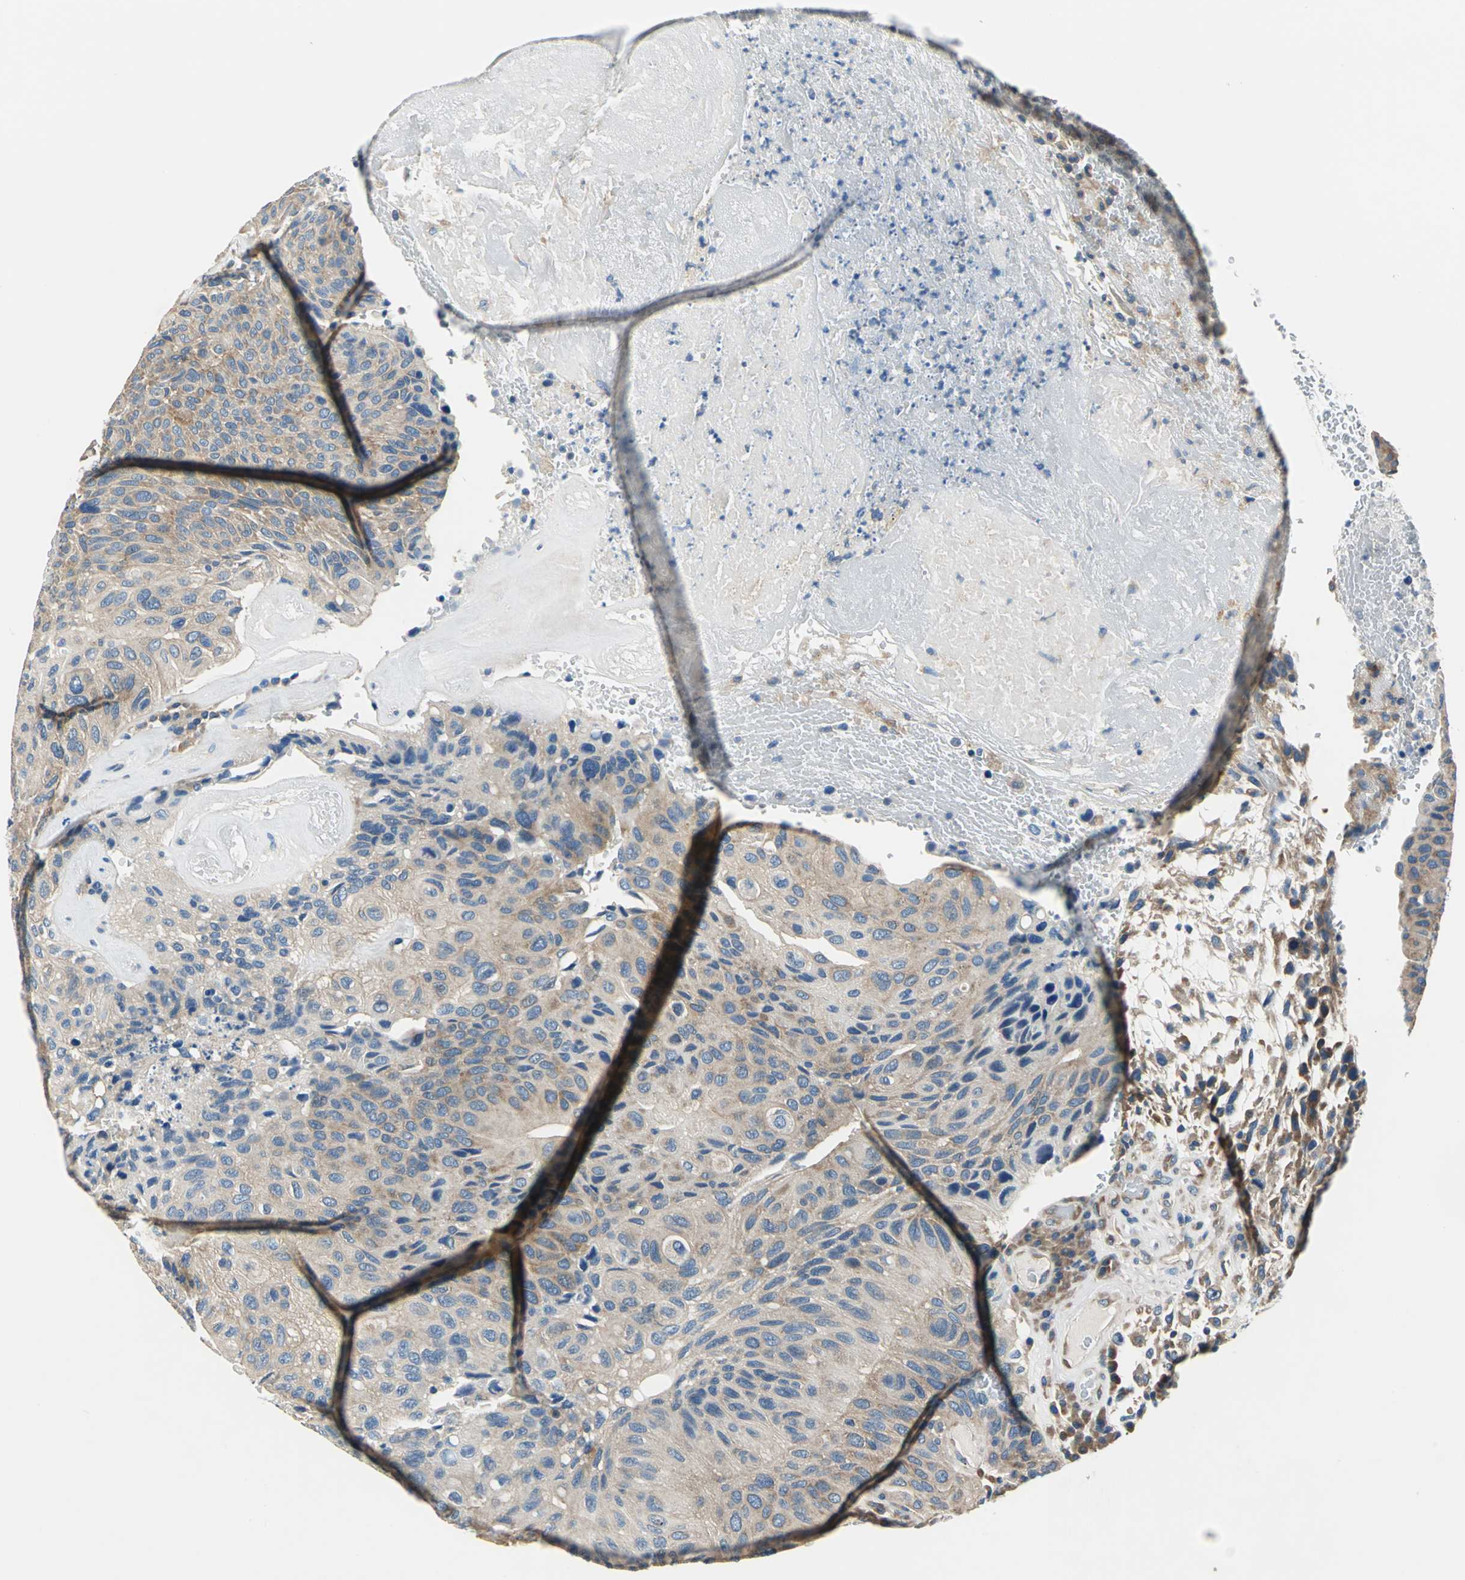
{"staining": {"intensity": "weak", "quantity": ">75%", "location": "cytoplasmic/membranous"}, "tissue": "urothelial cancer", "cell_type": "Tumor cells", "image_type": "cancer", "snomed": [{"axis": "morphology", "description": "Urothelial carcinoma, High grade"}, {"axis": "topography", "description": "Urinary bladder"}], "caption": "IHC staining of urothelial carcinoma (high-grade), which exhibits low levels of weak cytoplasmic/membranous positivity in about >75% of tumor cells indicating weak cytoplasmic/membranous protein expression. The staining was performed using DAB (3,3'-diaminobenzidine) (brown) for protein detection and nuclei were counterstained in hematoxylin (blue).", "gene": "DDX3Y", "patient": {"sex": "male", "age": 66}}